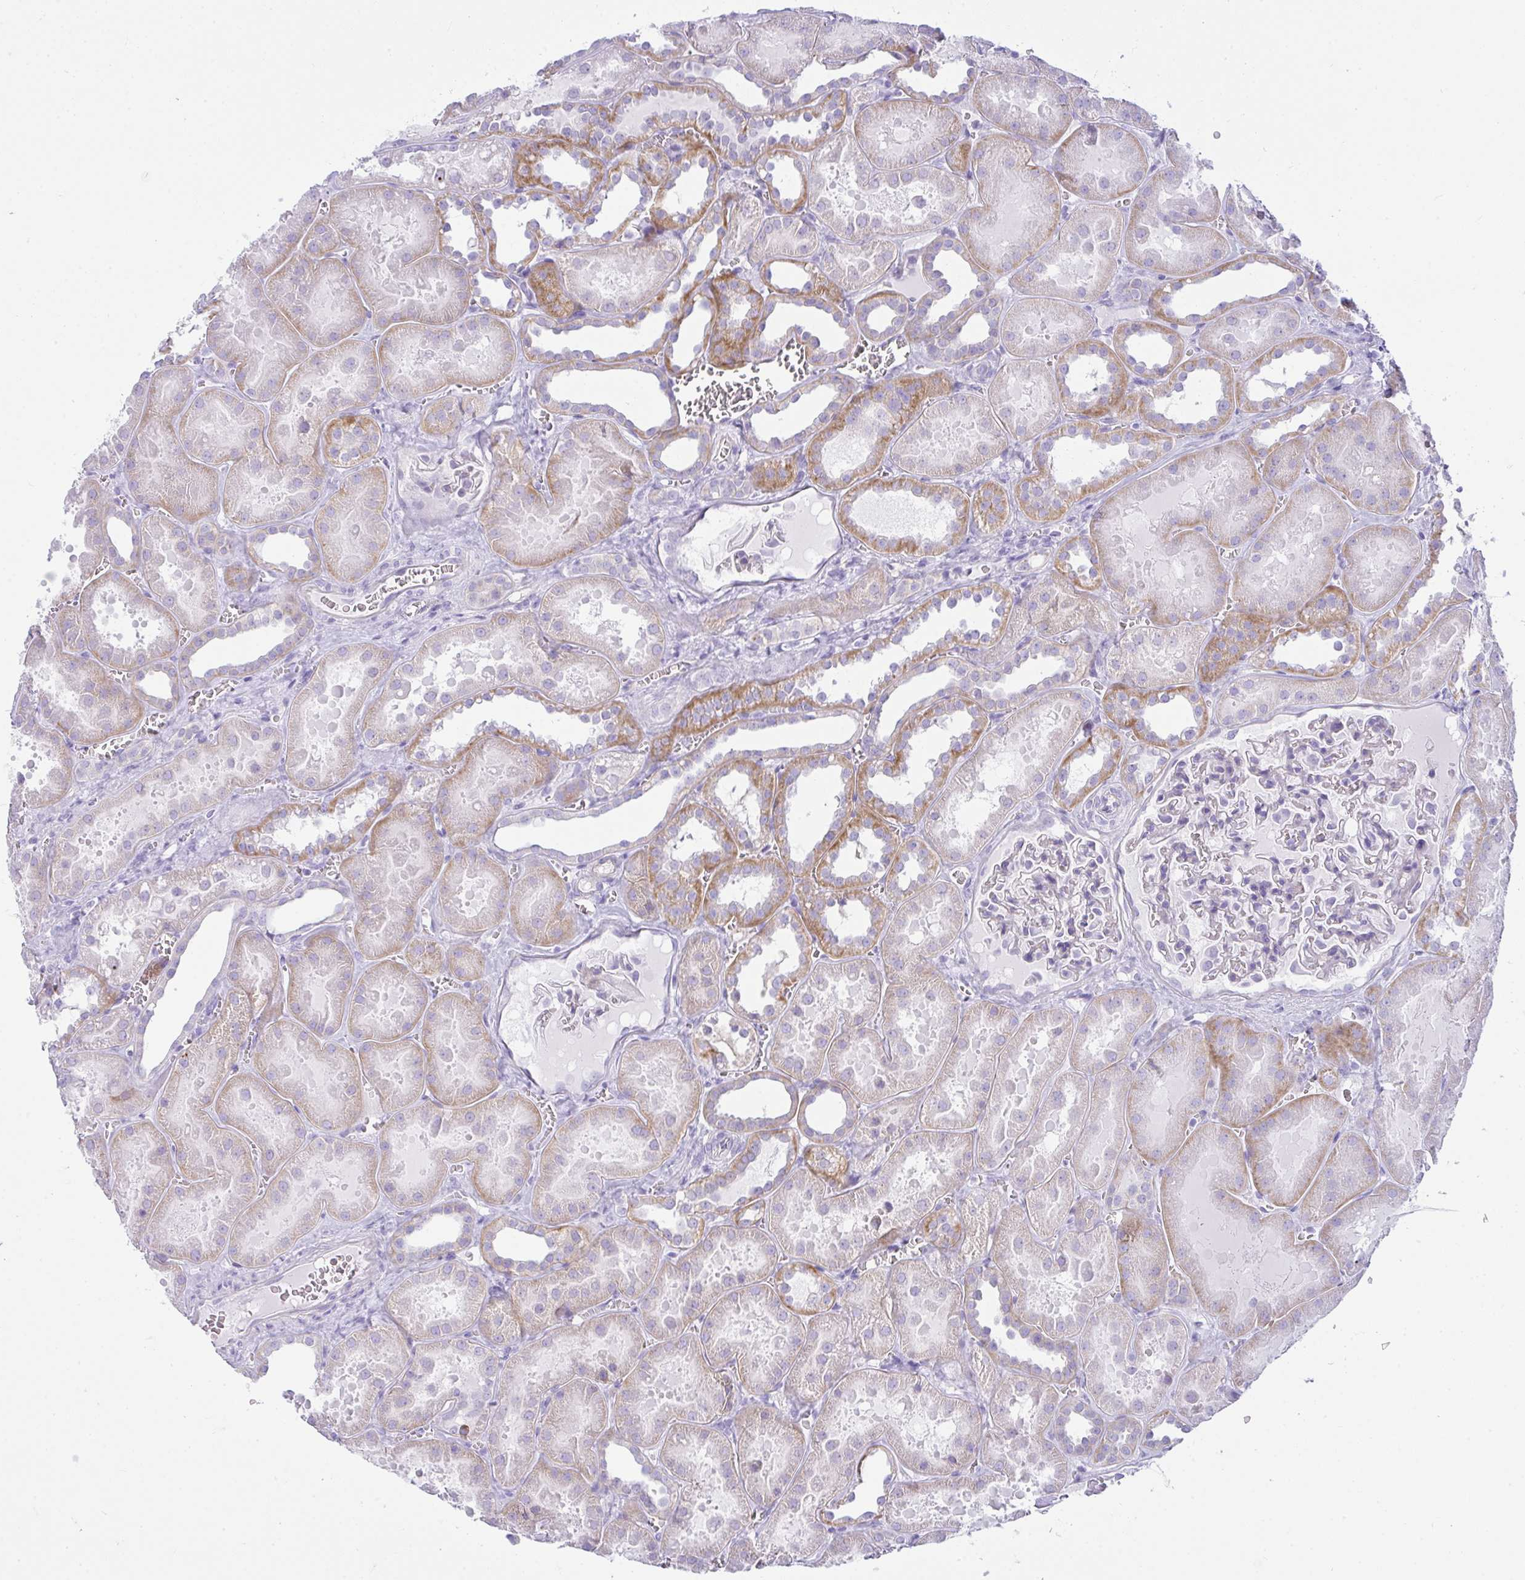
{"staining": {"intensity": "negative", "quantity": "none", "location": "none"}, "tissue": "kidney", "cell_type": "Cells in glomeruli", "image_type": "normal", "snomed": [{"axis": "morphology", "description": "Normal tissue, NOS"}, {"axis": "topography", "description": "Kidney"}], "caption": "This is an immunohistochemistry micrograph of normal human kidney. There is no expression in cells in glomeruli.", "gene": "RASL10A", "patient": {"sex": "female", "age": 41}}